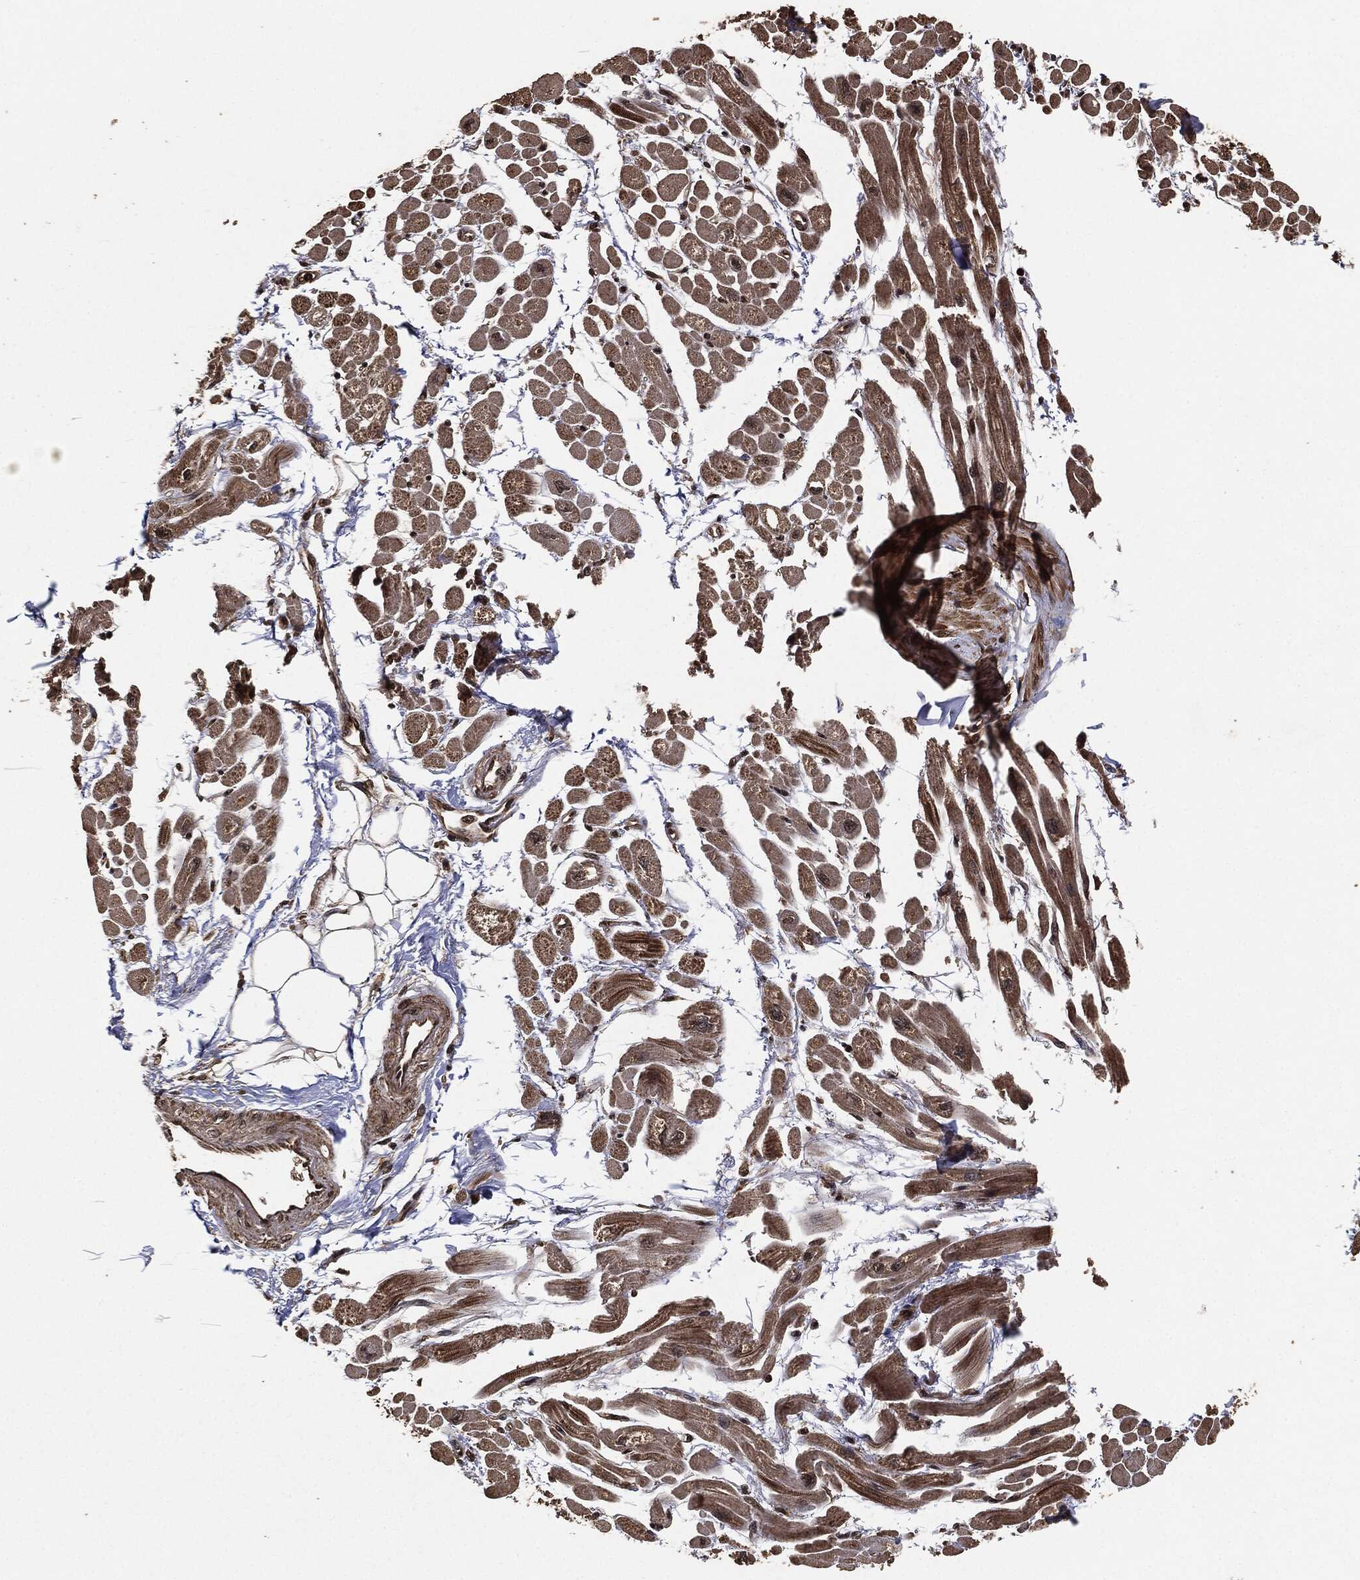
{"staining": {"intensity": "moderate", "quantity": "25%-75%", "location": "cytoplasmic/membranous"}, "tissue": "heart muscle", "cell_type": "Cardiomyocytes", "image_type": "normal", "snomed": [{"axis": "morphology", "description": "Normal tissue, NOS"}, {"axis": "topography", "description": "Heart"}], "caption": "This is a photomicrograph of immunohistochemistry staining of benign heart muscle, which shows moderate expression in the cytoplasmic/membranous of cardiomyocytes.", "gene": "PDK1", "patient": {"sex": "male", "age": 66}}